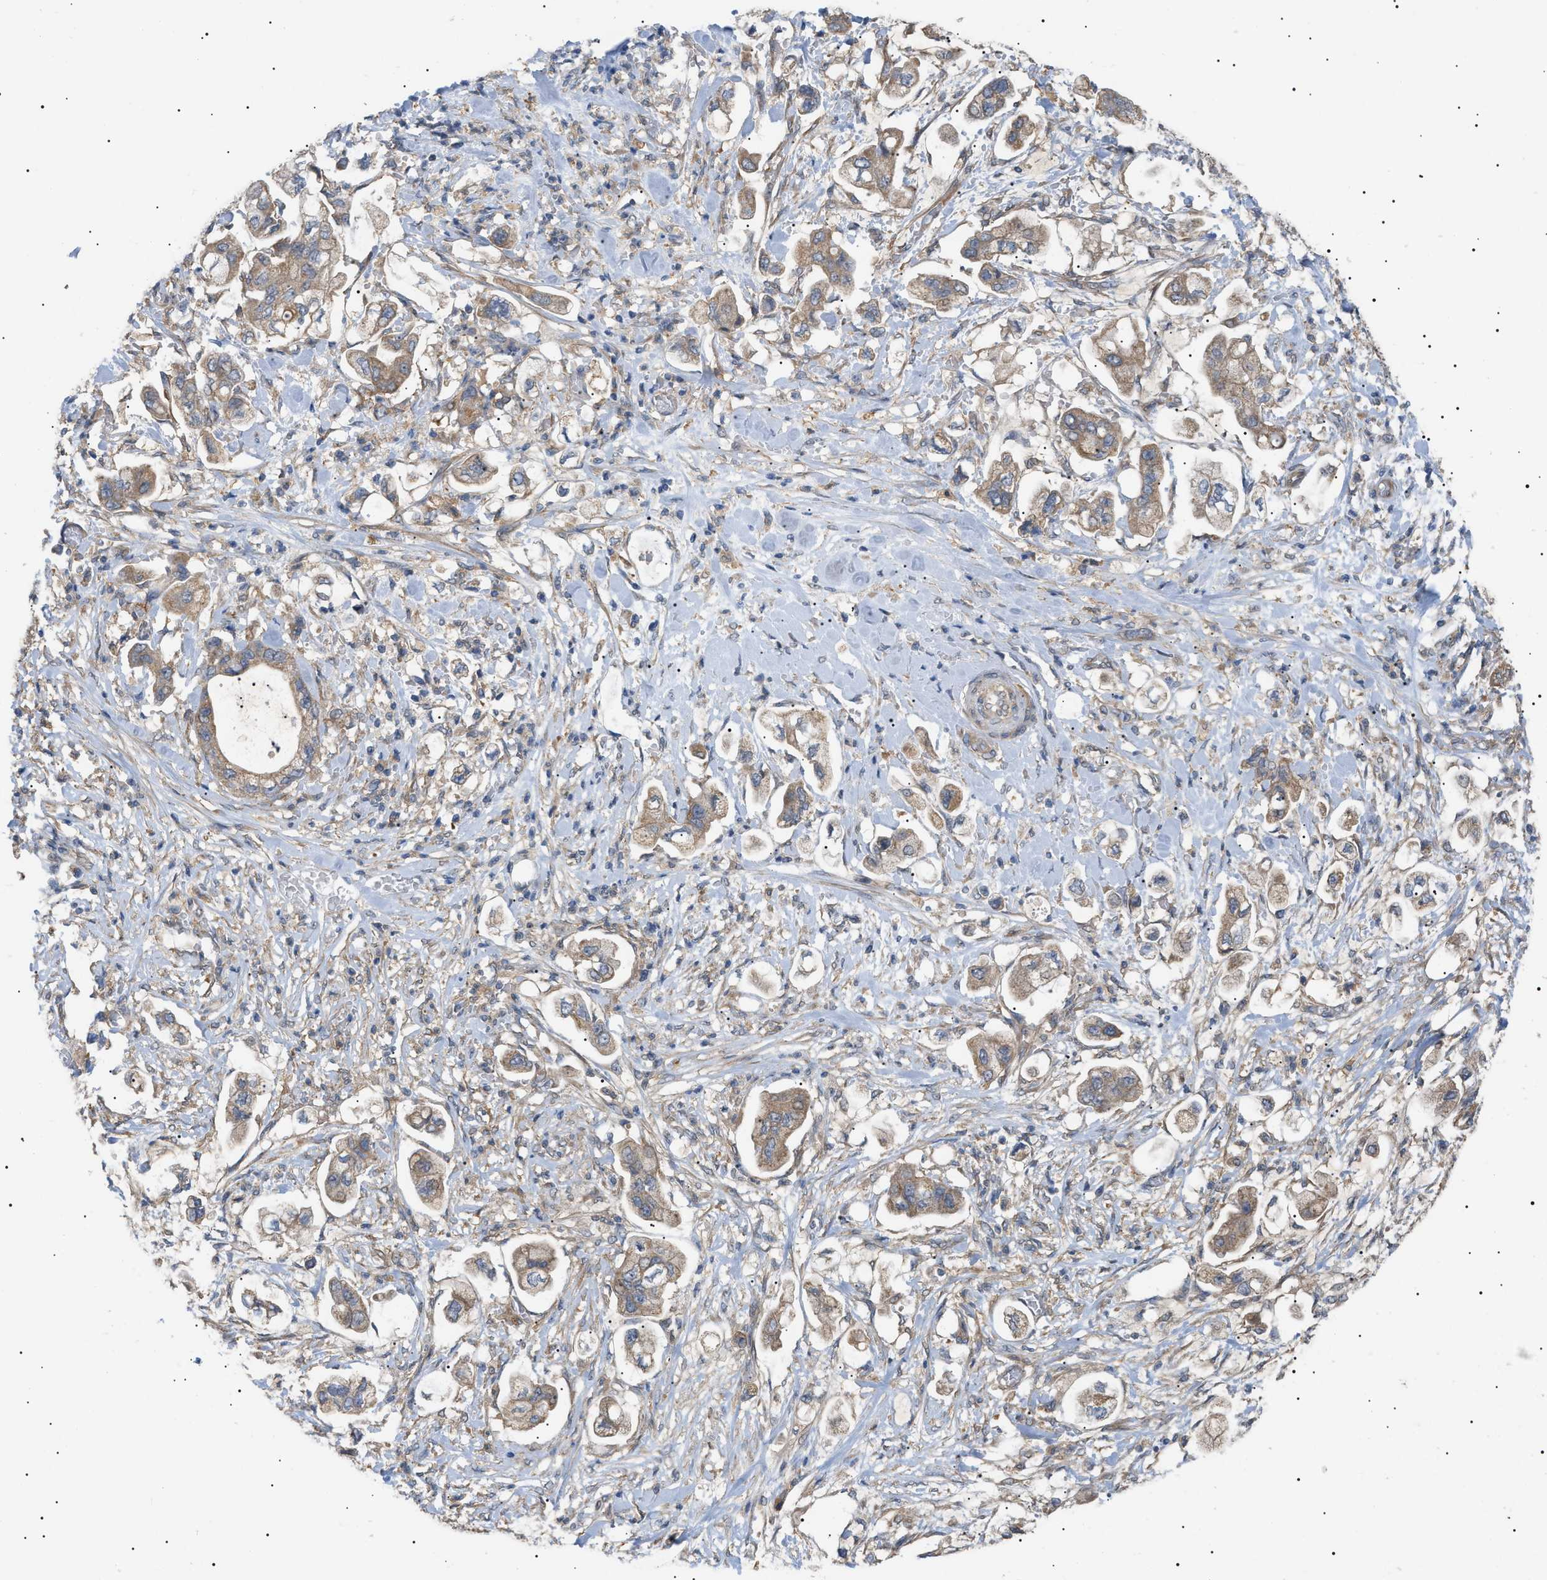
{"staining": {"intensity": "moderate", "quantity": ">75%", "location": "cytoplasmic/membranous"}, "tissue": "stomach cancer", "cell_type": "Tumor cells", "image_type": "cancer", "snomed": [{"axis": "morphology", "description": "Adenocarcinoma, NOS"}, {"axis": "topography", "description": "Stomach"}], "caption": "A high-resolution micrograph shows immunohistochemistry (IHC) staining of adenocarcinoma (stomach), which shows moderate cytoplasmic/membranous positivity in about >75% of tumor cells.", "gene": "IRS2", "patient": {"sex": "male", "age": 62}}